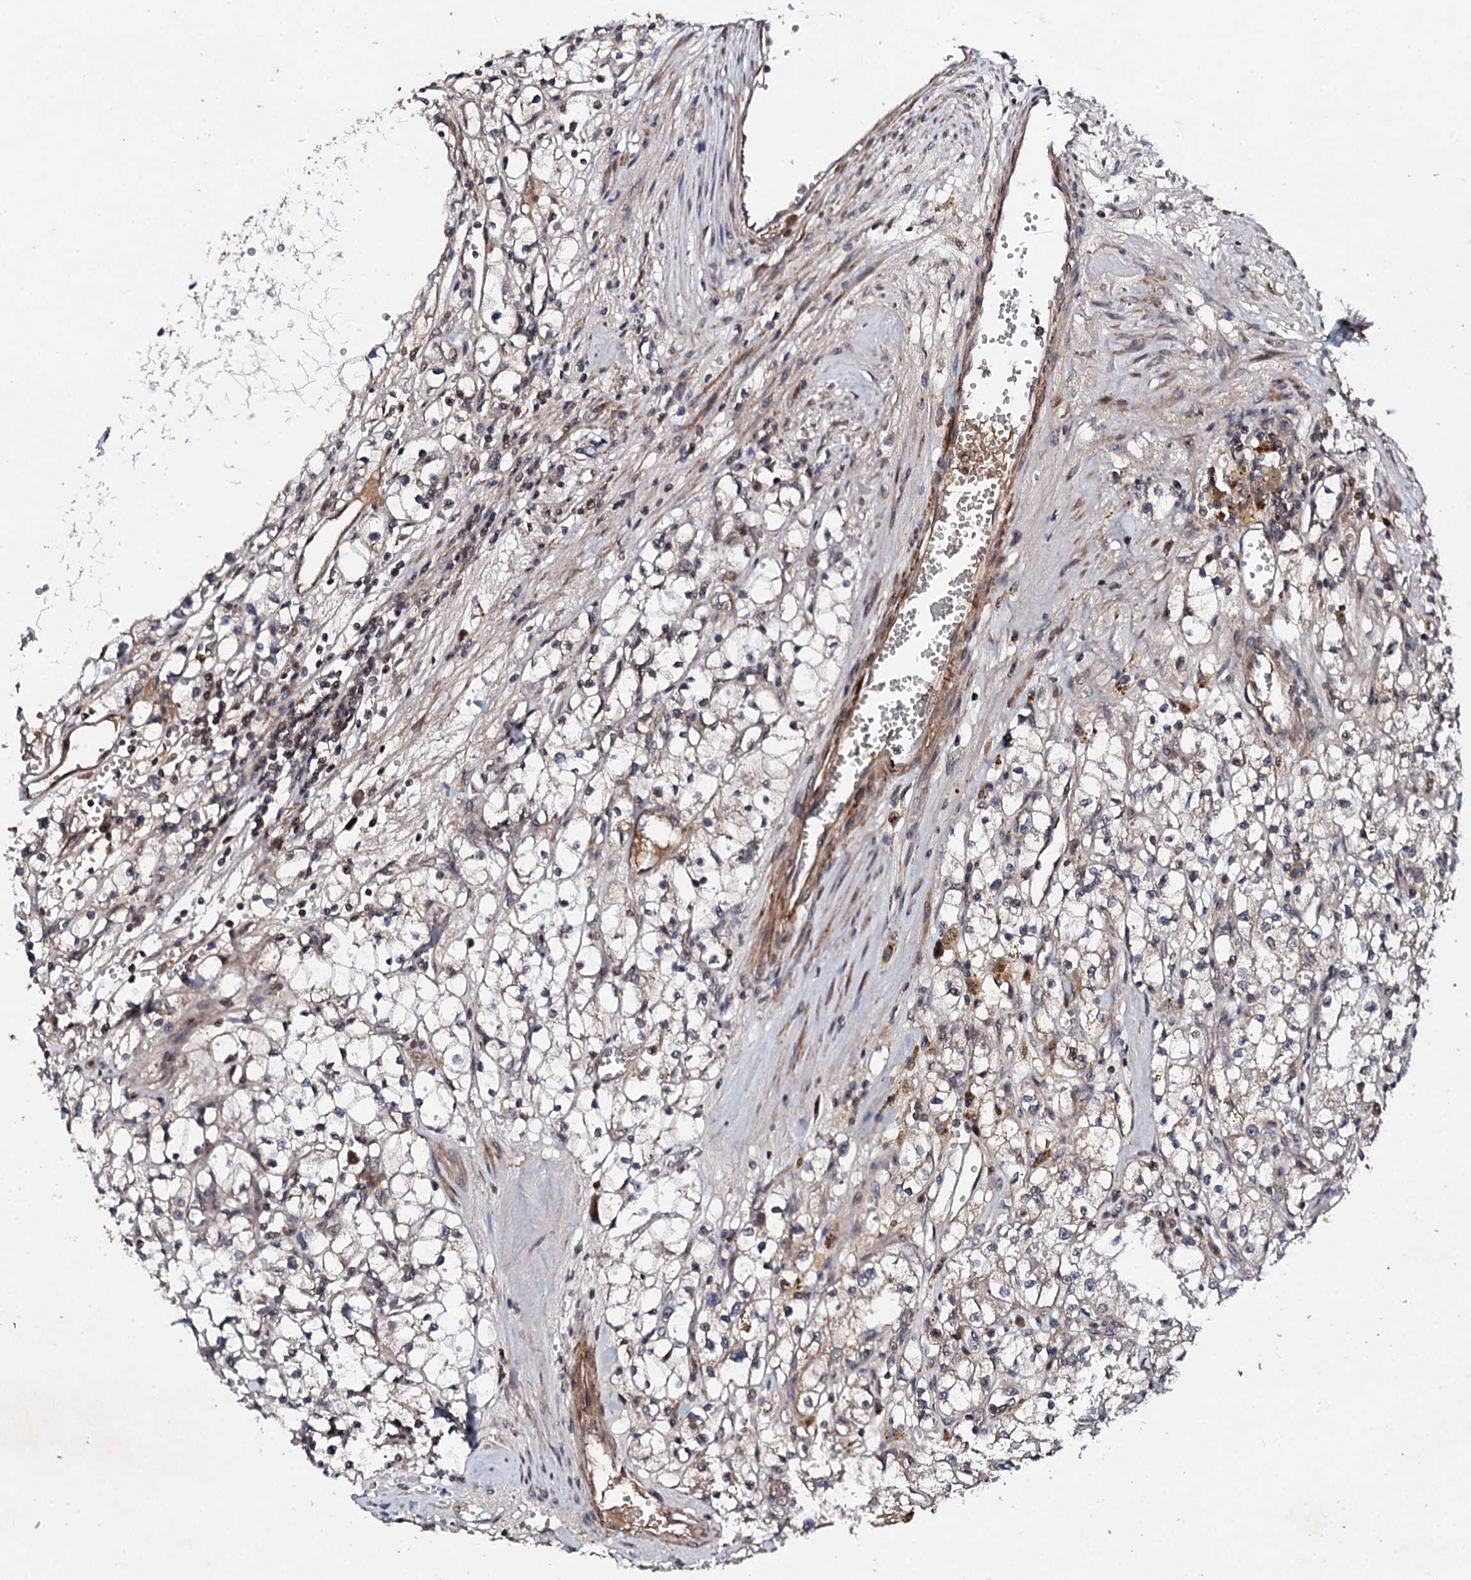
{"staining": {"intensity": "negative", "quantity": "none", "location": "none"}, "tissue": "renal cancer", "cell_type": "Tumor cells", "image_type": "cancer", "snomed": [{"axis": "morphology", "description": "Adenocarcinoma, NOS"}, {"axis": "topography", "description": "Kidney"}], "caption": "DAB immunohistochemical staining of renal cancer (adenocarcinoma) exhibits no significant staining in tumor cells. (Brightfield microscopy of DAB (3,3'-diaminobenzidine) IHC at high magnification).", "gene": "FAM111A", "patient": {"sex": "male", "age": 56}}